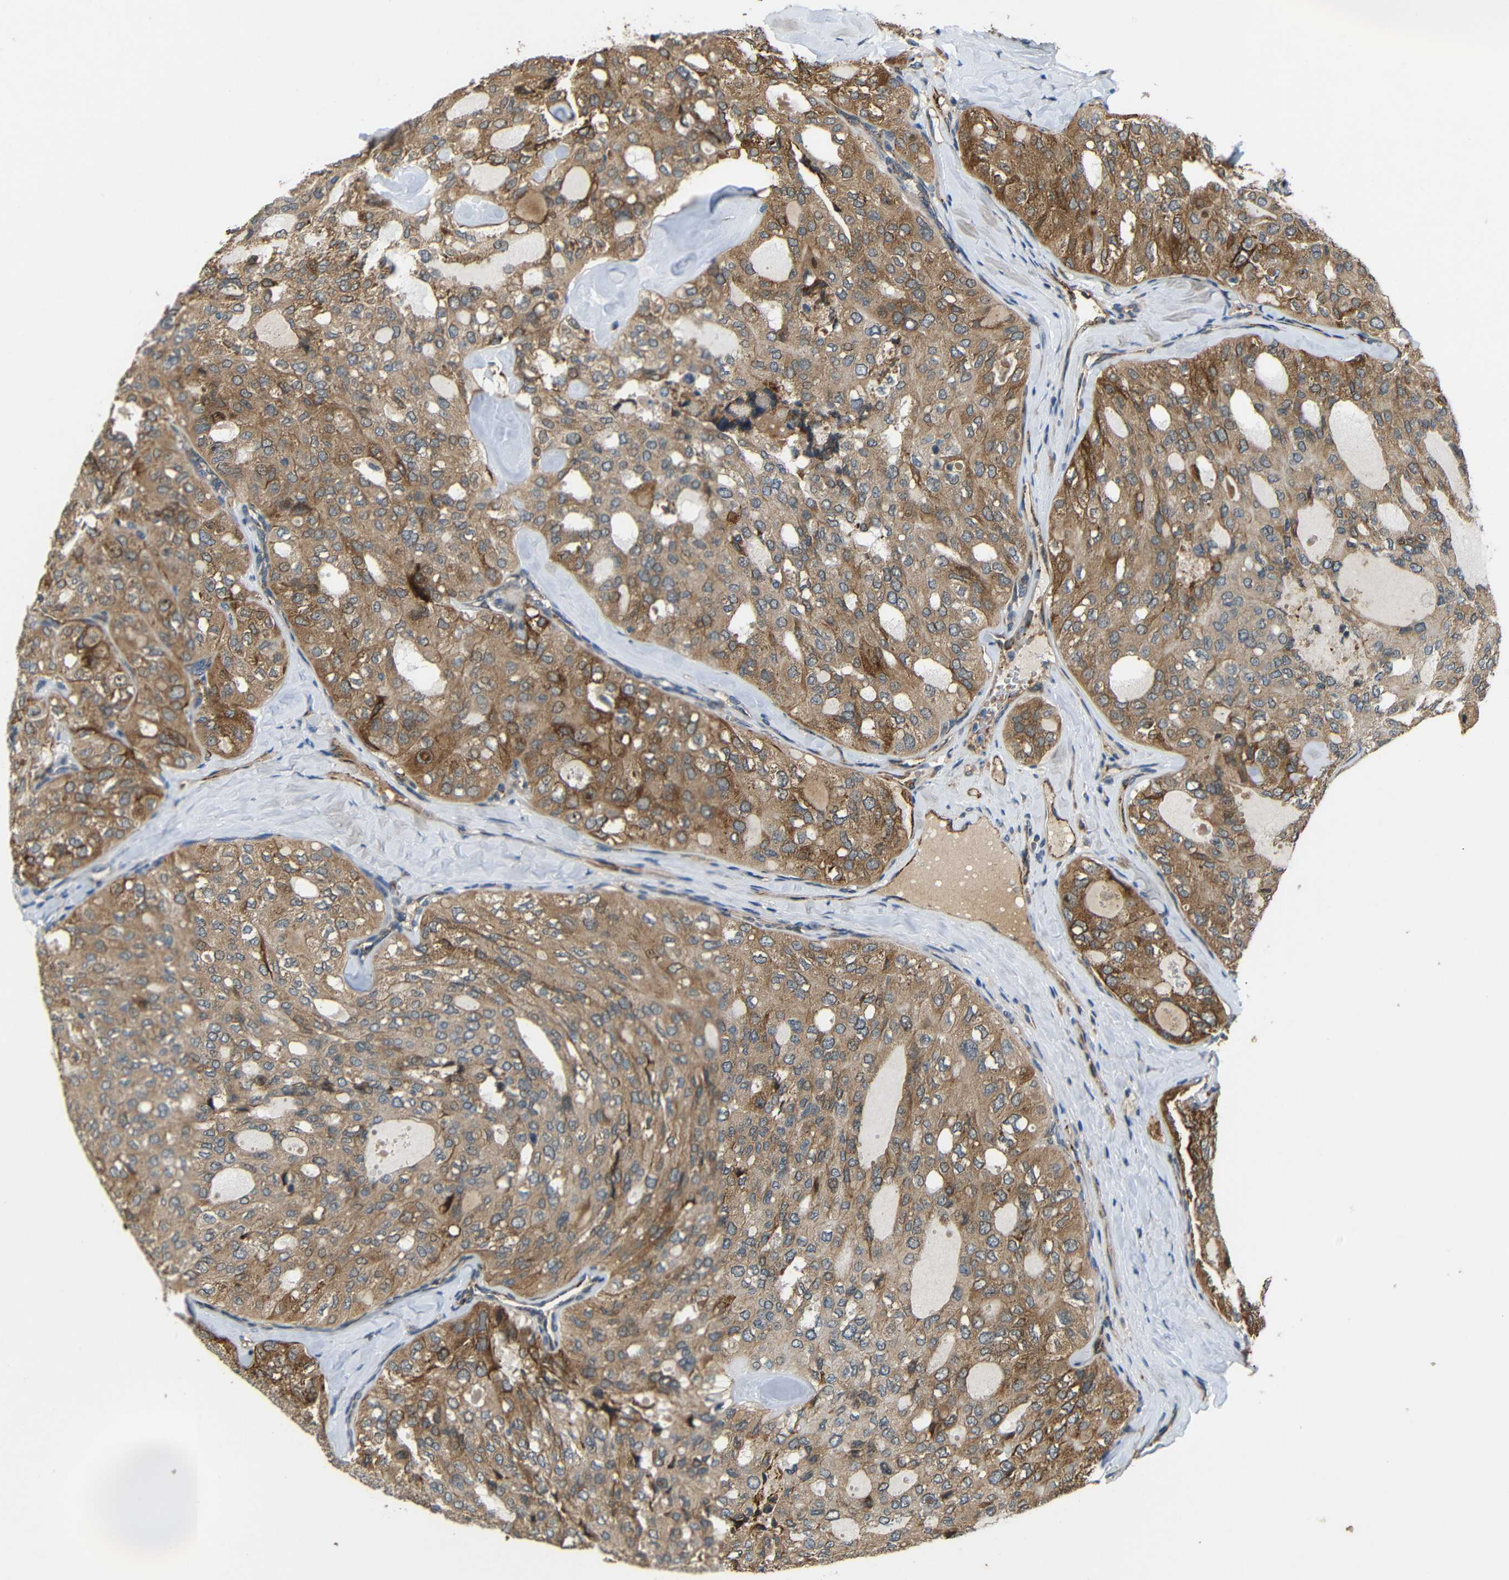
{"staining": {"intensity": "moderate", "quantity": ">75%", "location": "cytoplasmic/membranous"}, "tissue": "thyroid cancer", "cell_type": "Tumor cells", "image_type": "cancer", "snomed": [{"axis": "morphology", "description": "Follicular adenoma carcinoma, NOS"}, {"axis": "topography", "description": "Thyroid gland"}], "caption": "Thyroid follicular adenoma carcinoma stained for a protein exhibits moderate cytoplasmic/membranous positivity in tumor cells.", "gene": "ATP7A", "patient": {"sex": "male", "age": 75}}